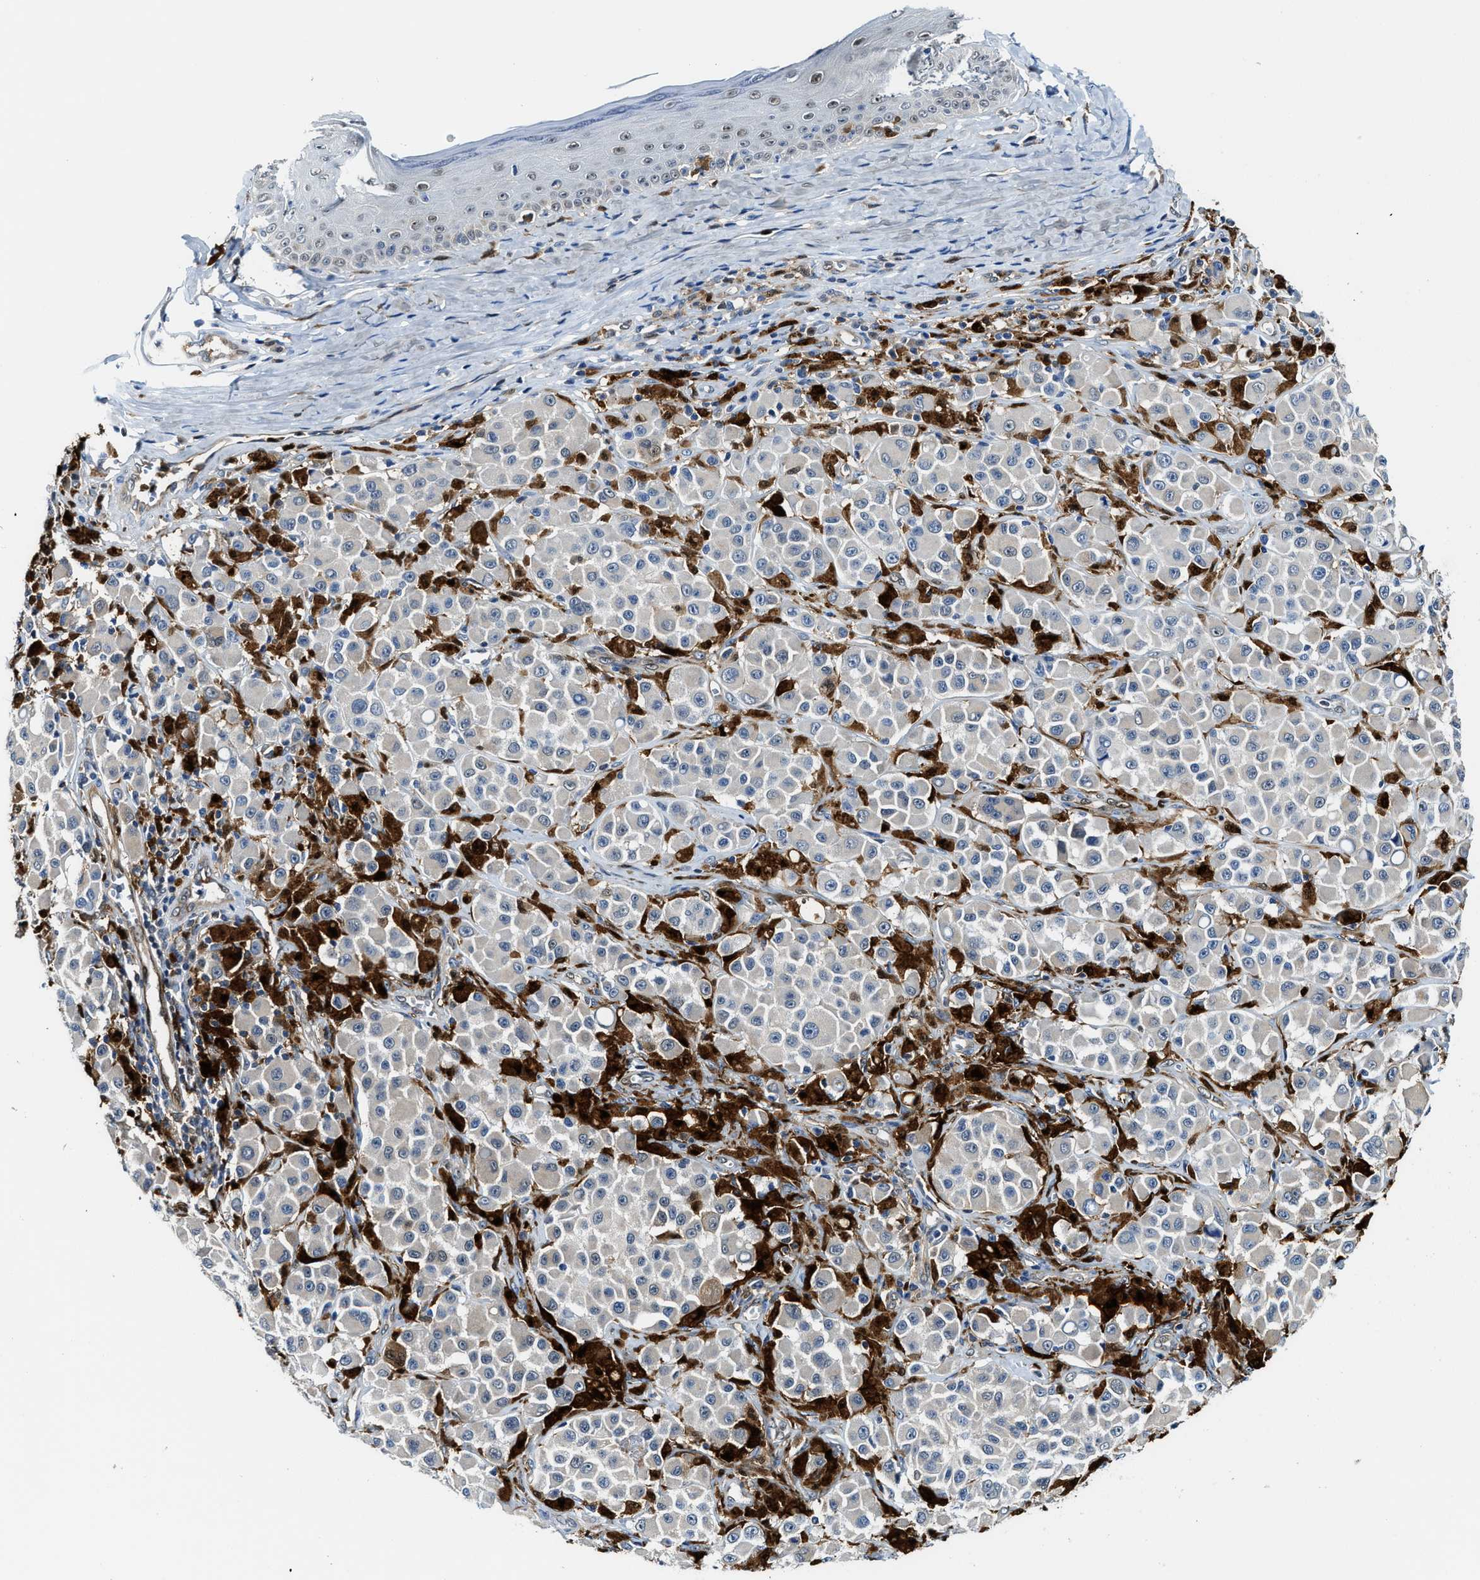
{"staining": {"intensity": "negative", "quantity": "none", "location": "none"}, "tissue": "melanoma", "cell_type": "Tumor cells", "image_type": "cancer", "snomed": [{"axis": "morphology", "description": "Malignant melanoma, NOS"}, {"axis": "topography", "description": "Skin"}], "caption": "DAB immunohistochemical staining of human melanoma demonstrates no significant expression in tumor cells.", "gene": "LTA4H", "patient": {"sex": "male", "age": 84}}